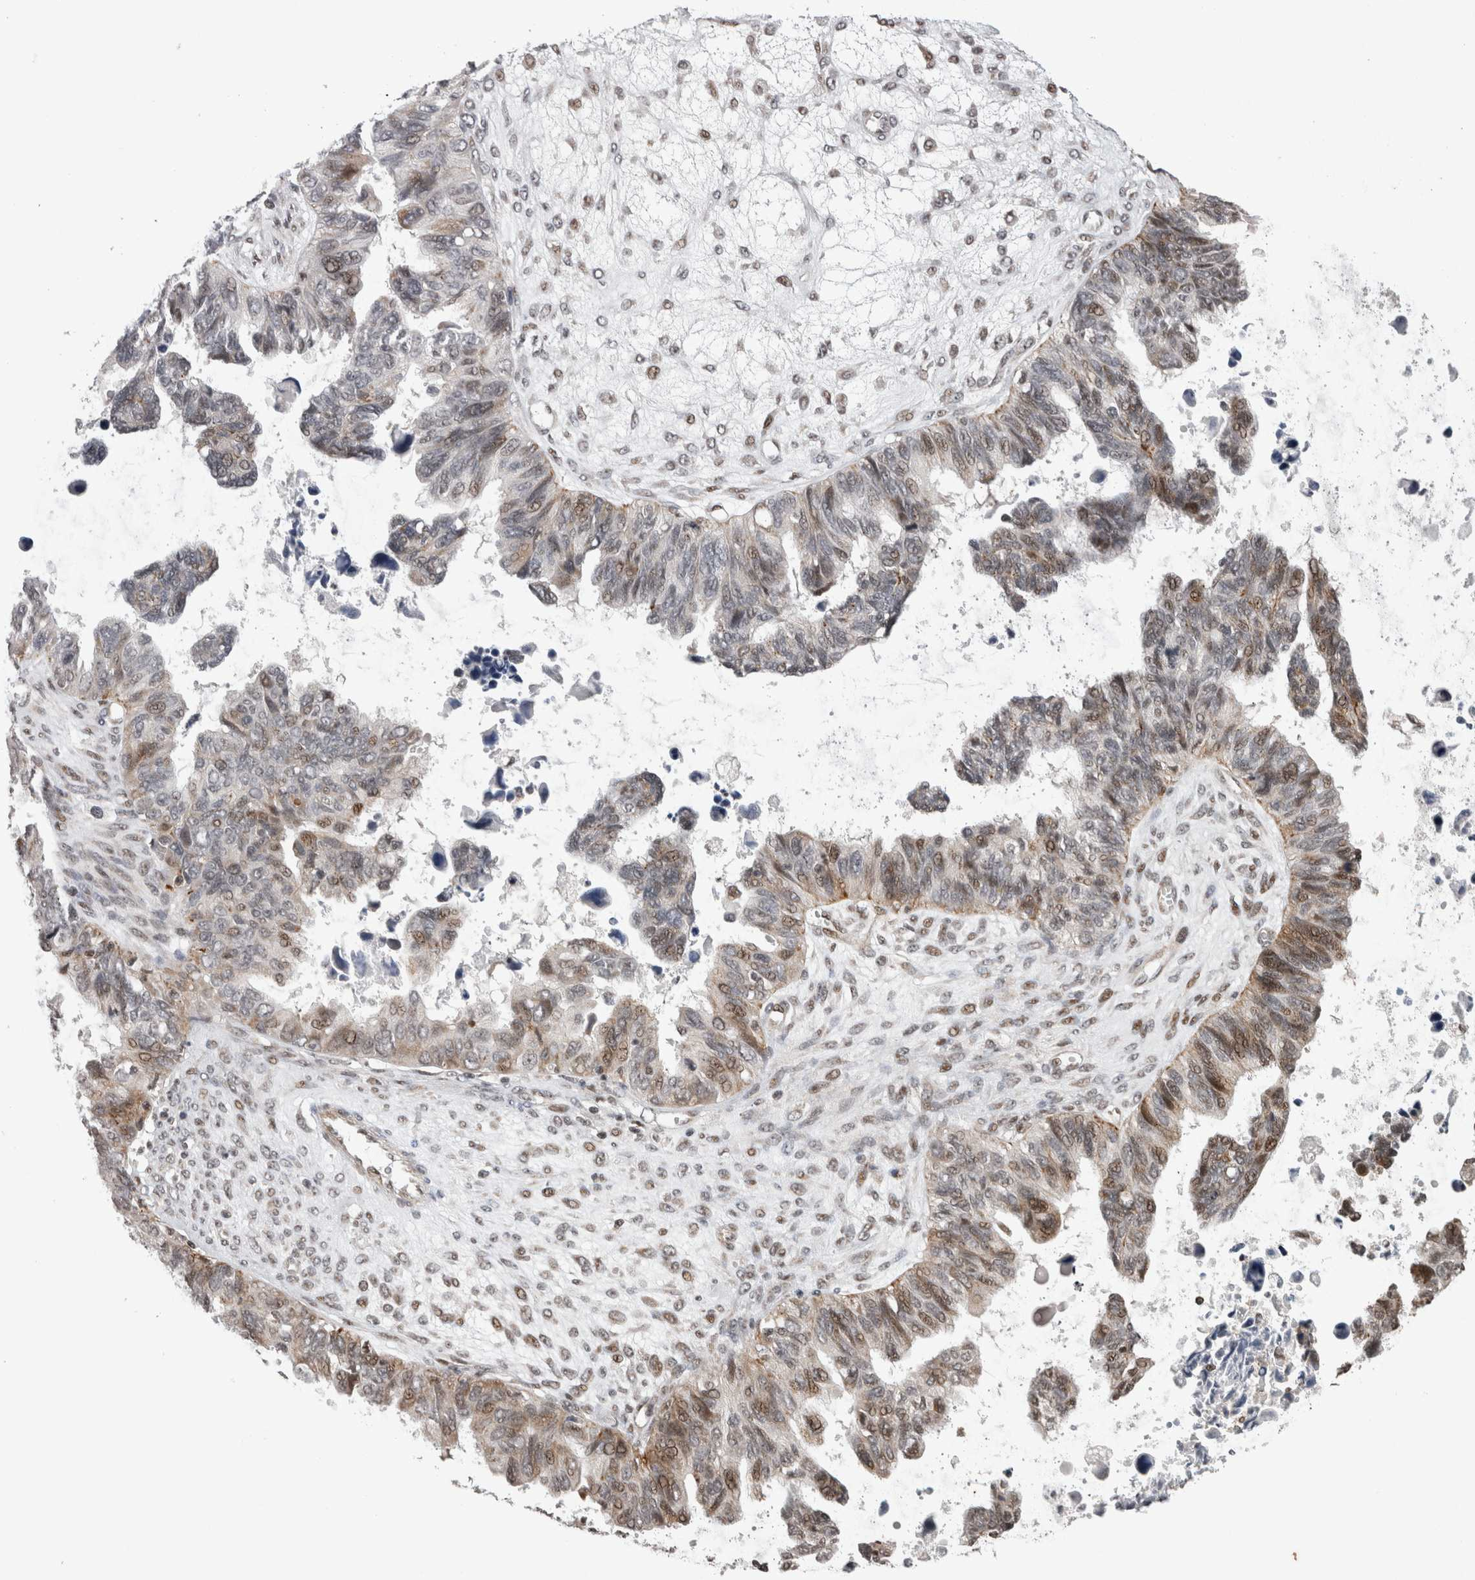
{"staining": {"intensity": "moderate", "quantity": "25%-75%", "location": "cytoplasmic/membranous,nuclear"}, "tissue": "ovarian cancer", "cell_type": "Tumor cells", "image_type": "cancer", "snomed": [{"axis": "morphology", "description": "Cystadenocarcinoma, serous, NOS"}, {"axis": "topography", "description": "Ovary"}], "caption": "A micrograph of ovarian serous cystadenocarcinoma stained for a protein reveals moderate cytoplasmic/membranous and nuclear brown staining in tumor cells.", "gene": "ZBTB11", "patient": {"sex": "female", "age": 79}}